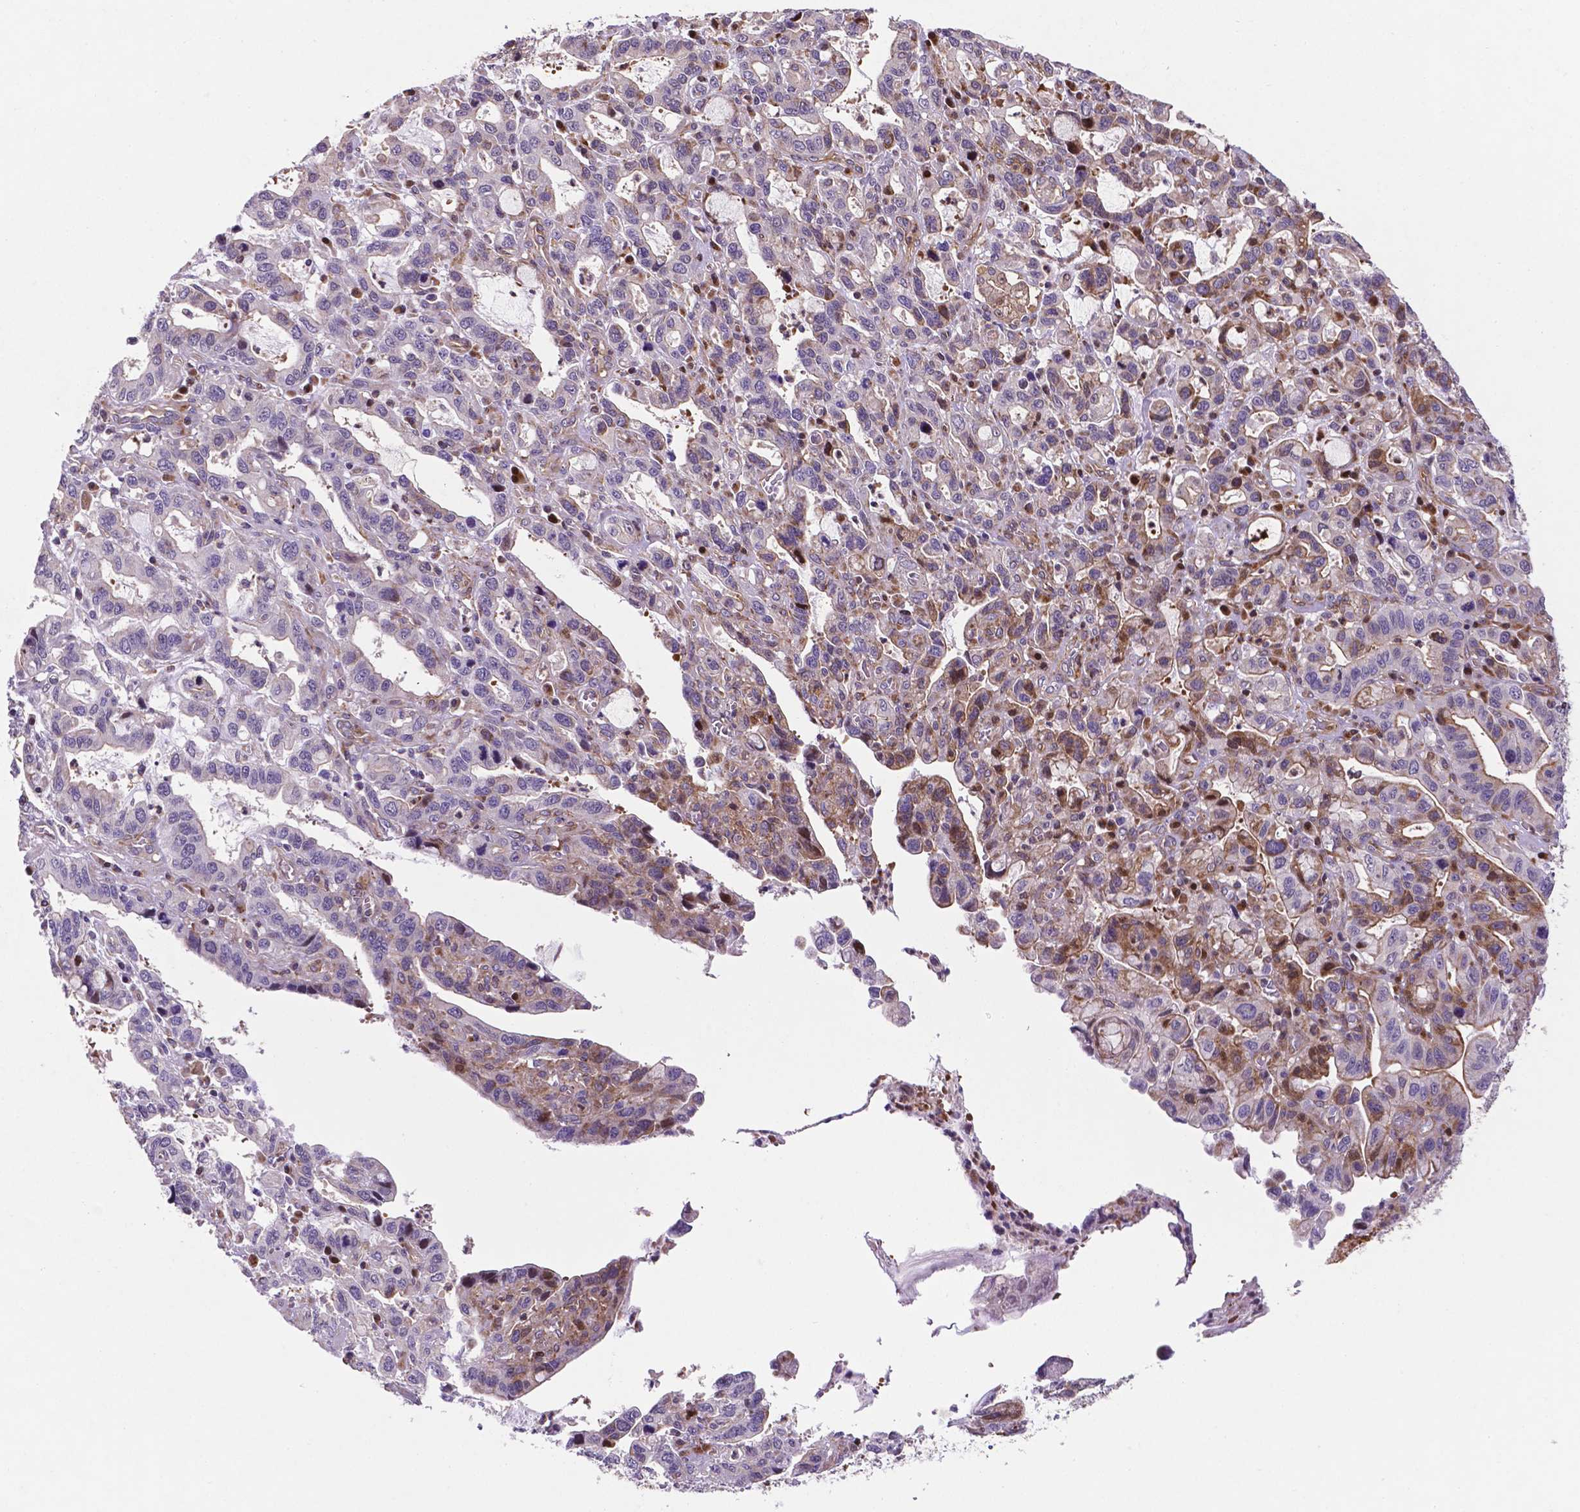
{"staining": {"intensity": "moderate", "quantity": "<25%", "location": "cytoplasmic/membranous,nuclear"}, "tissue": "stomach cancer", "cell_type": "Tumor cells", "image_type": "cancer", "snomed": [{"axis": "morphology", "description": "Adenocarcinoma, NOS"}, {"axis": "topography", "description": "Stomach, lower"}], "caption": "Moderate cytoplasmic/membranous and nuclear positivity for a protein is seen in approximately <25% of tumor cells of stomach cancer (adenocarcinoma) using IHC.", "gene": "TM4SF20", "patient": {"sex": "female", "age": 76}}